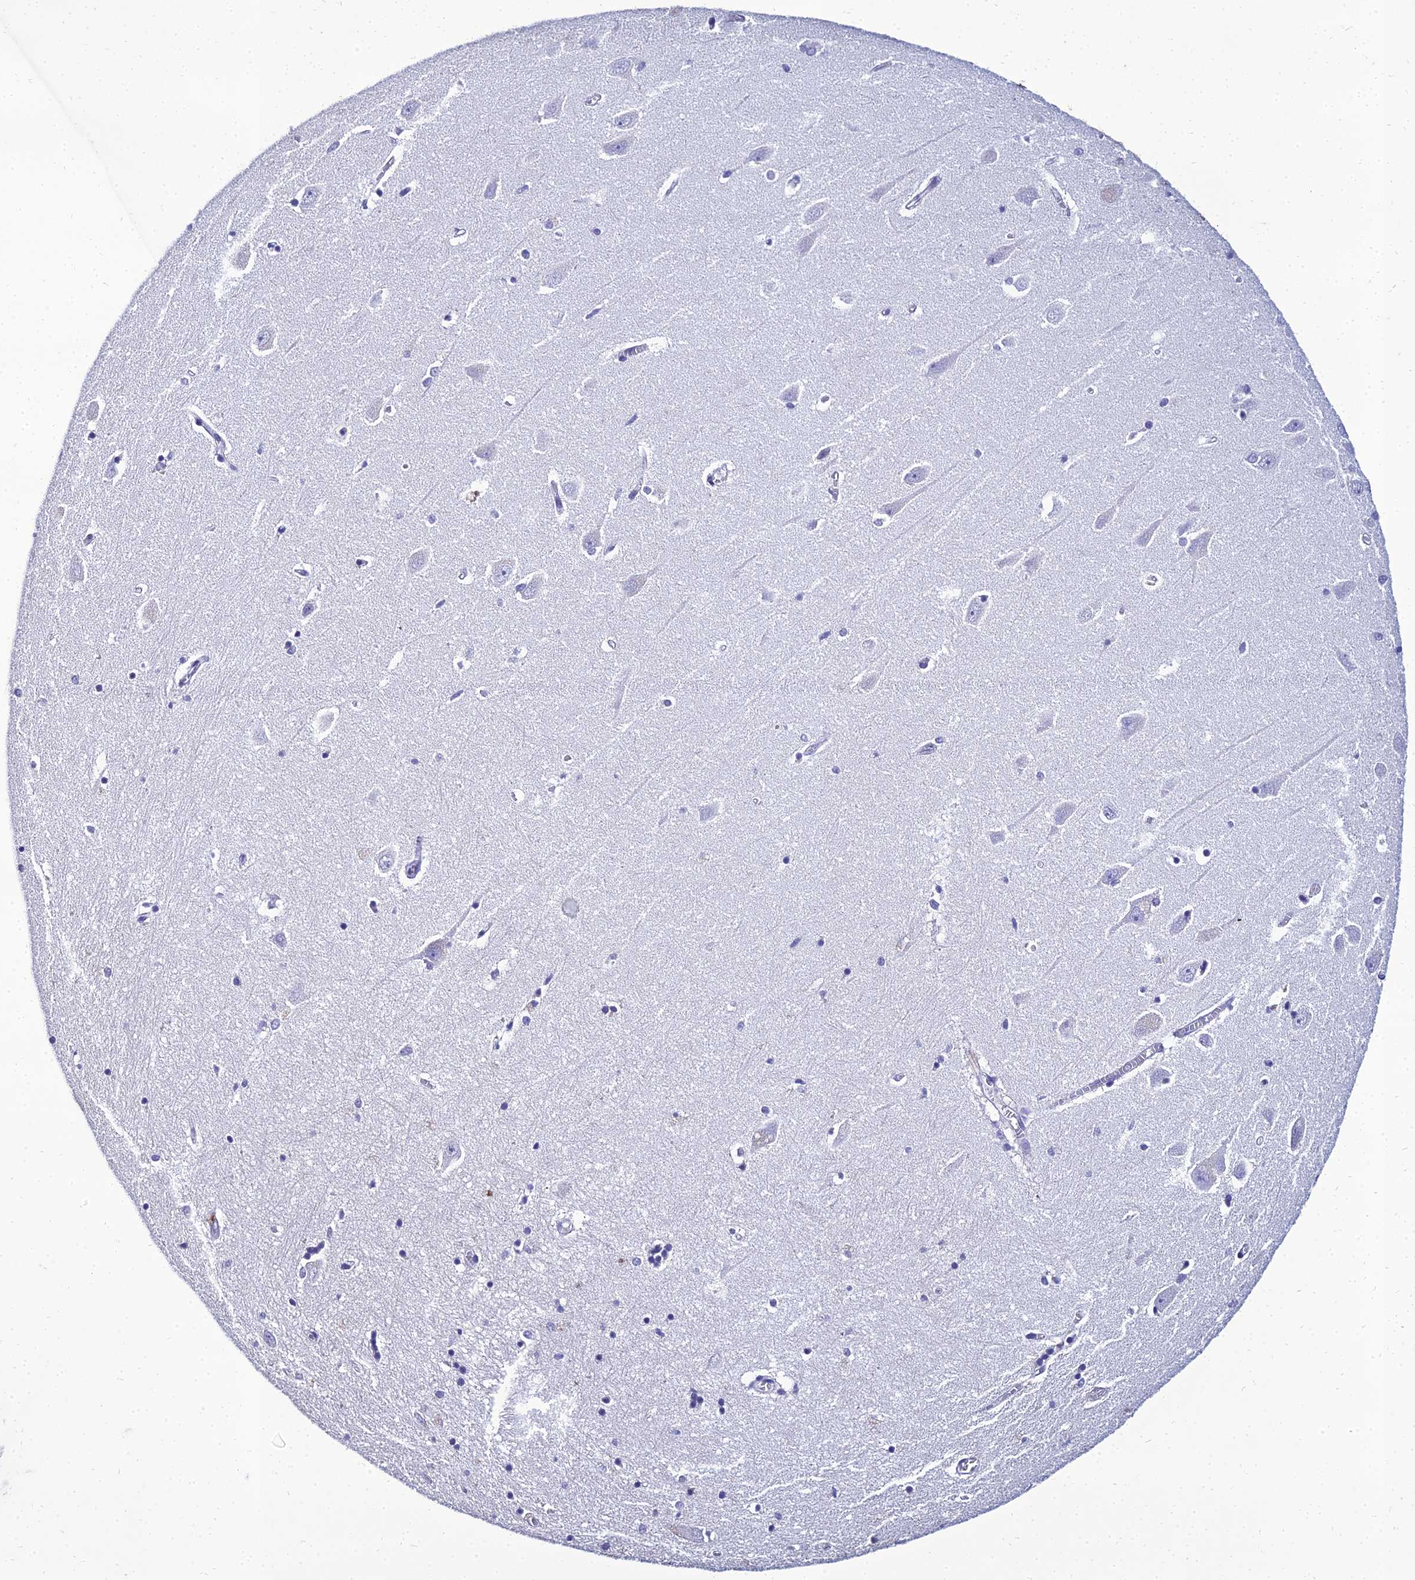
{"staining": {"intensity": "negative", "quantity": "none", "location": "none"}, "tissue": "hippocampus", "cell_type": "Glial cells", "image_type": "normal", "snomed": [{"axis": "morphology", "description": "Normal tissue, NOS"}, {"axis": "topography", "description": "Hippocampus"}], "caption": "IHC of benign human hippocampus exhibits no positivity in glial cells. (Immunohistochemistry, brightfield microscopy, high magnification).", "gene": "PPP4R2", "patient": {"sex": "female", "age": 64}}